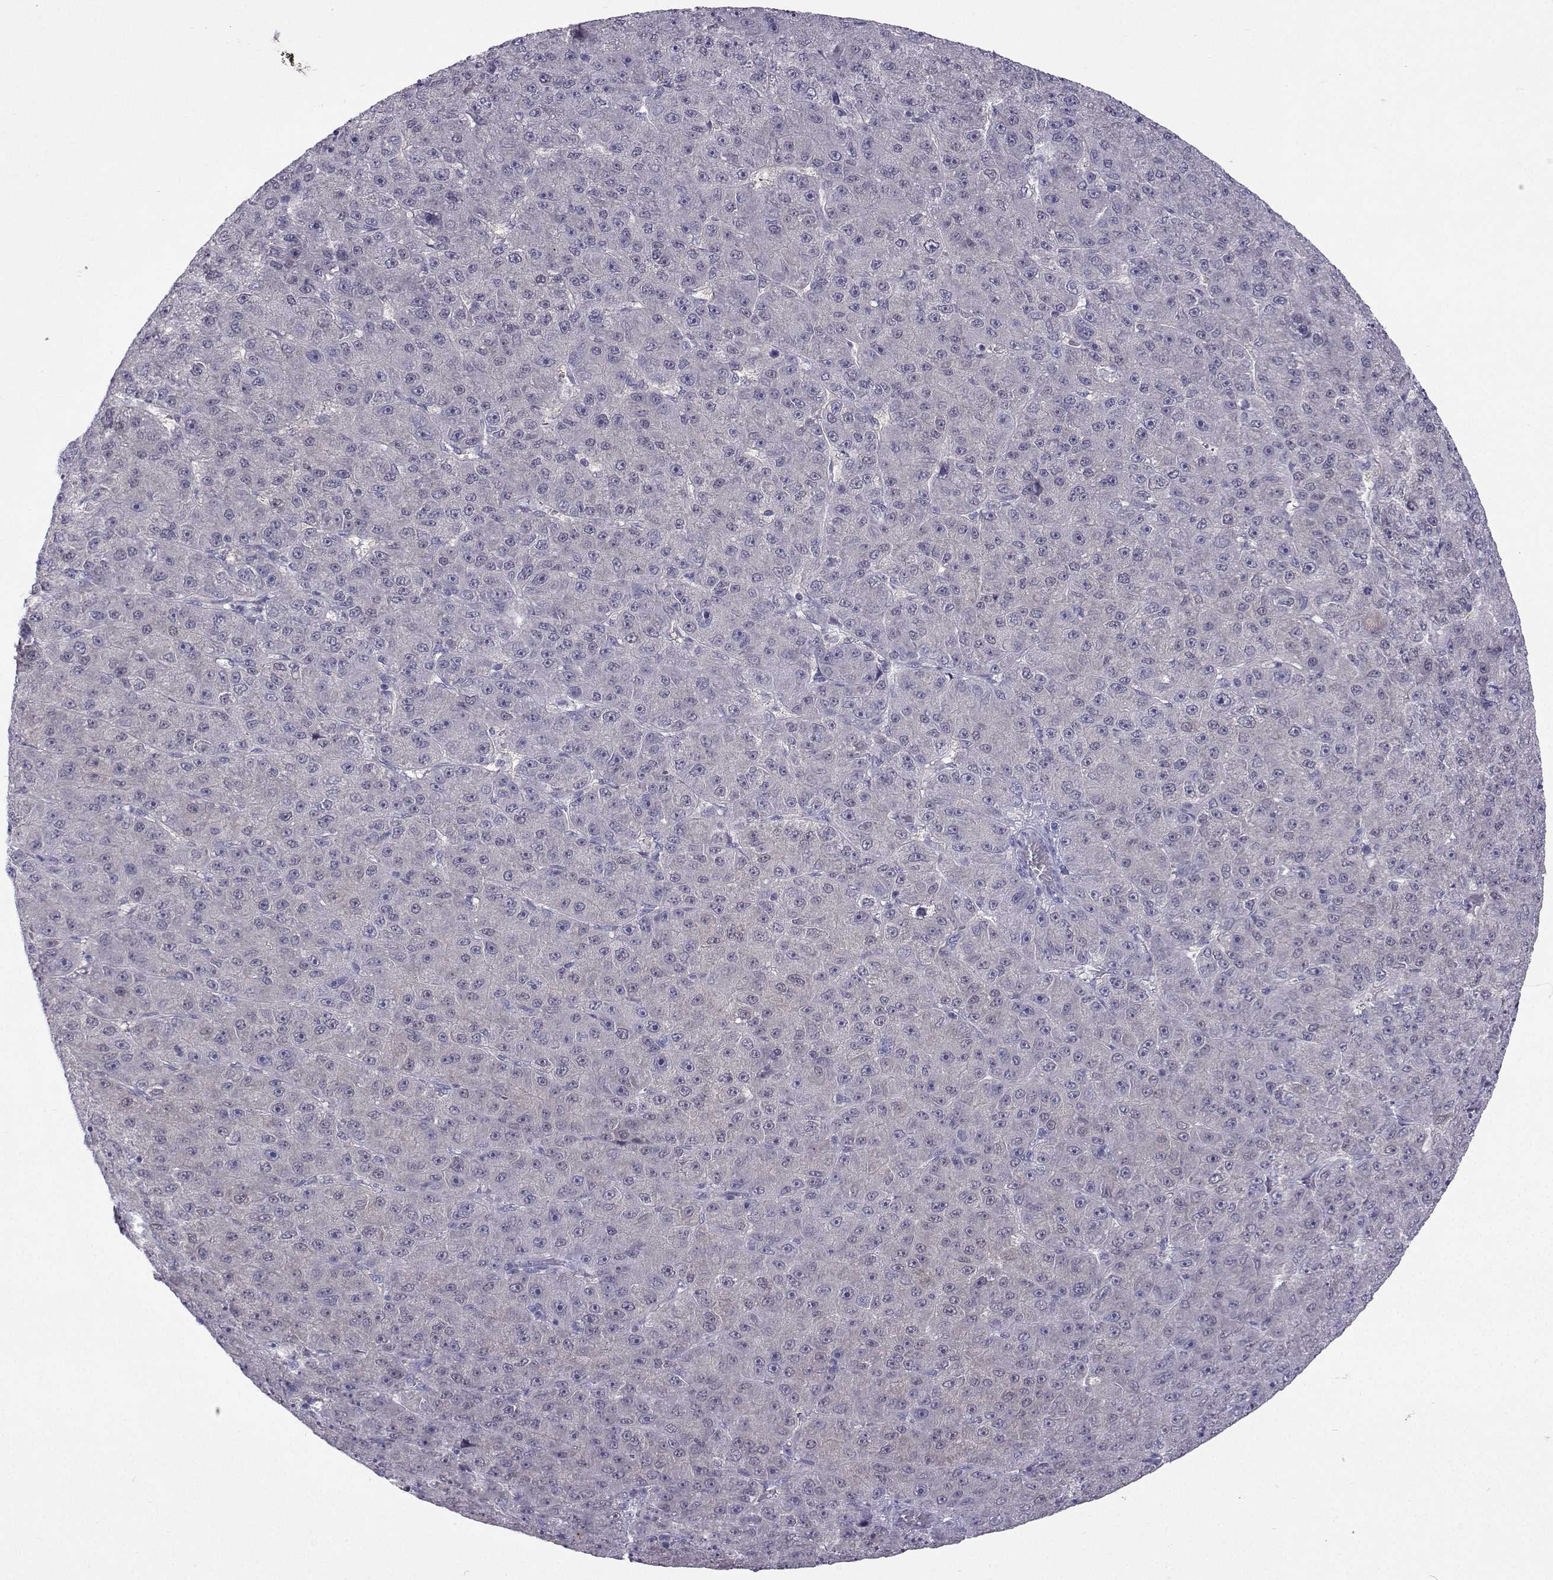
{"staining": {"intensity": "negative", "quantity": "none", "location": "none"}, "tissue": "liver cancer", "cell_type": "Tumor cells", "image_type": "cancer", "snomed": [{"axis": "morphology", "description": "Carcinoma, Hepatocellular, NOS"}, {"axis": "topography", "description": "Liver"}], "caption": "This is an immunohistochemistry (IHC) micrograph of human liver hepatocellular carcinoma. There is no expression in tumor cells.", "gene": "GALM", "patient": {"sex": "male", "age": 67}}